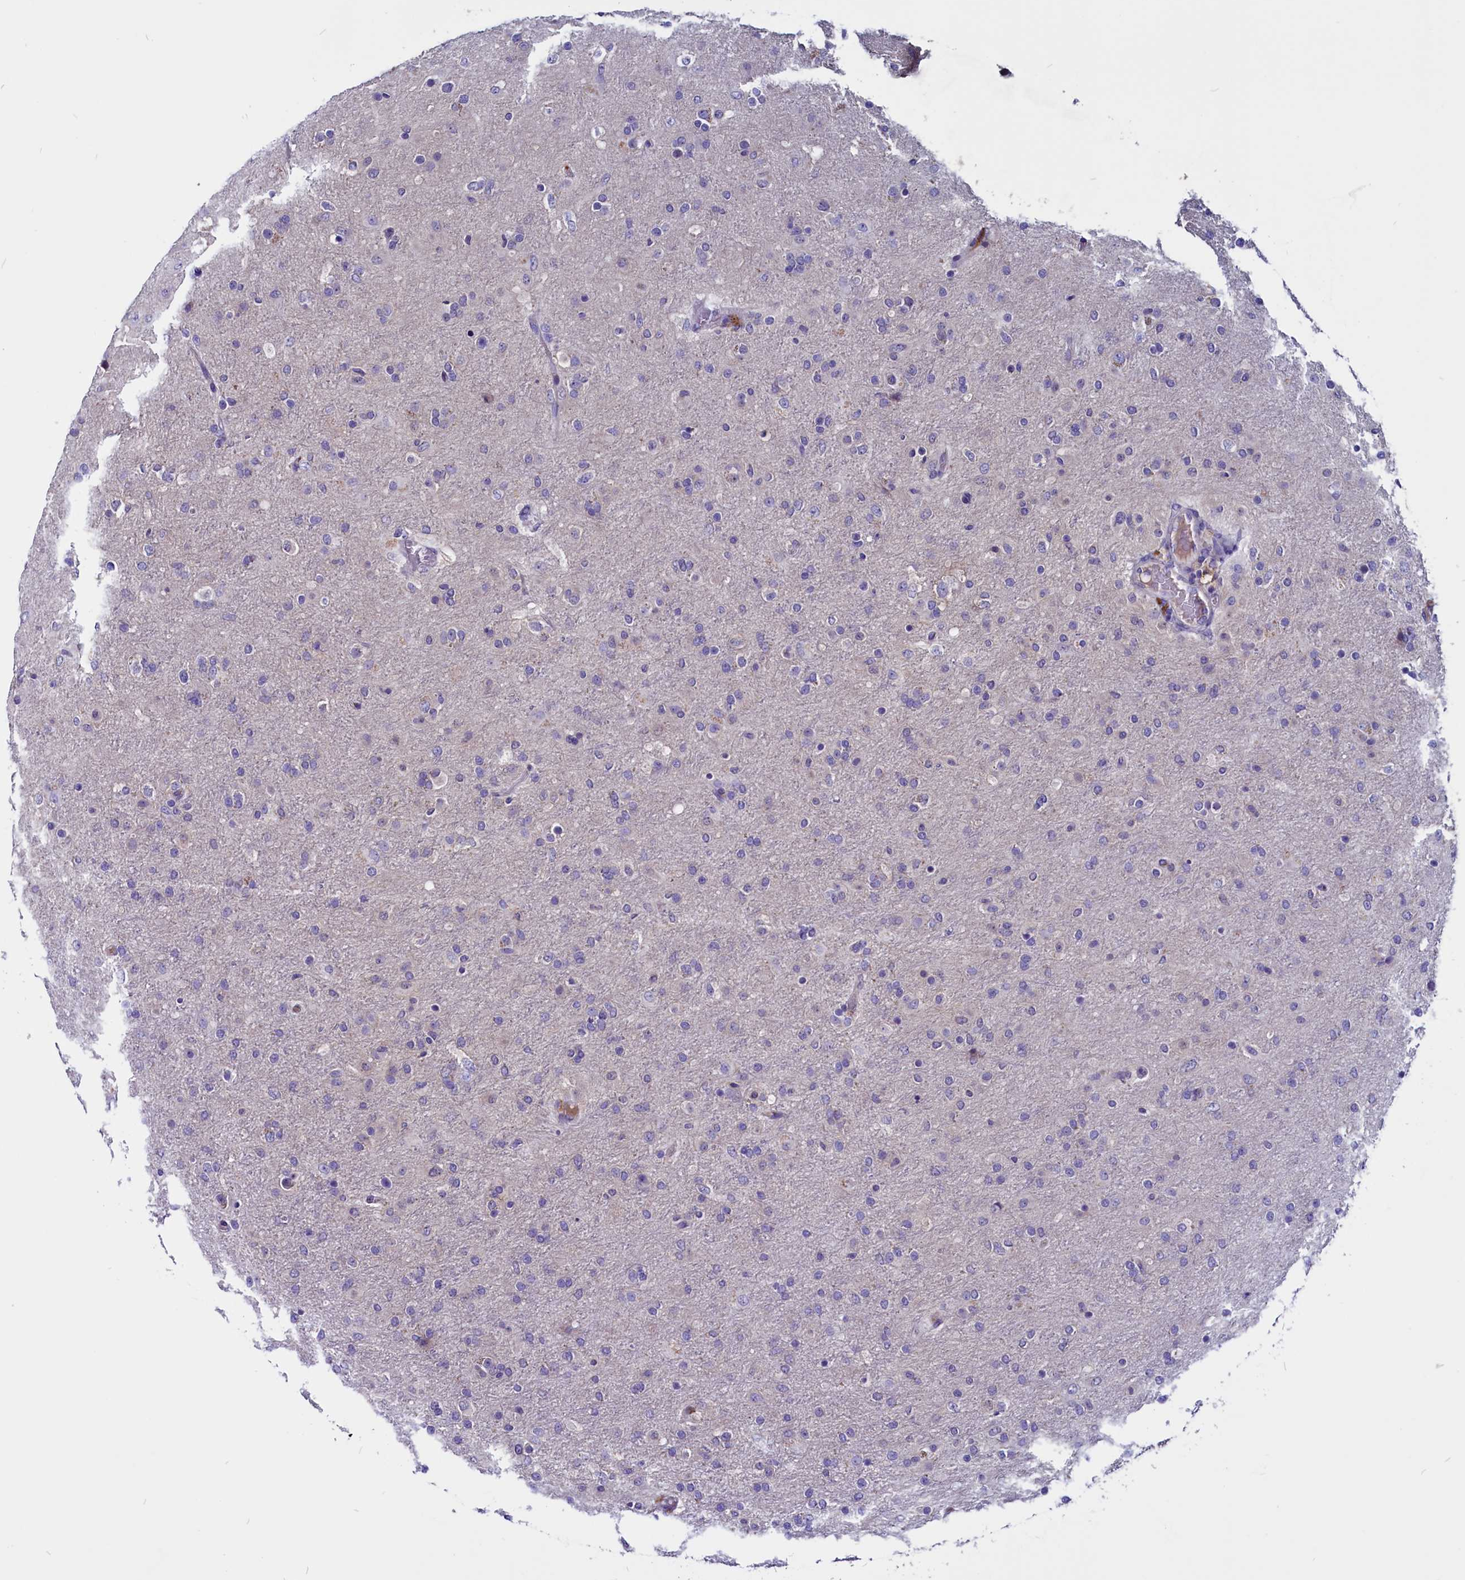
{"staining": {"intensity": "negative", "quantity": "none", "location": "none"}, "tissue": "glioma", "cell_type": "Tumor cells", "image_type": "cancer", "snomed": [{"axis": "morphology", "description": "Glioma, malignant, Low grade"}, {"axis": "topography", "description": "Brain"}], "caption": "High power microscopy photomicrograph of an immunohistochemistry (IHC) micrograph of malignant glioma (low-grade), revealing no significant positivity in tumor cells.", "gene": "CCBE1", "patient": {"sex": "male", "age": 65}}